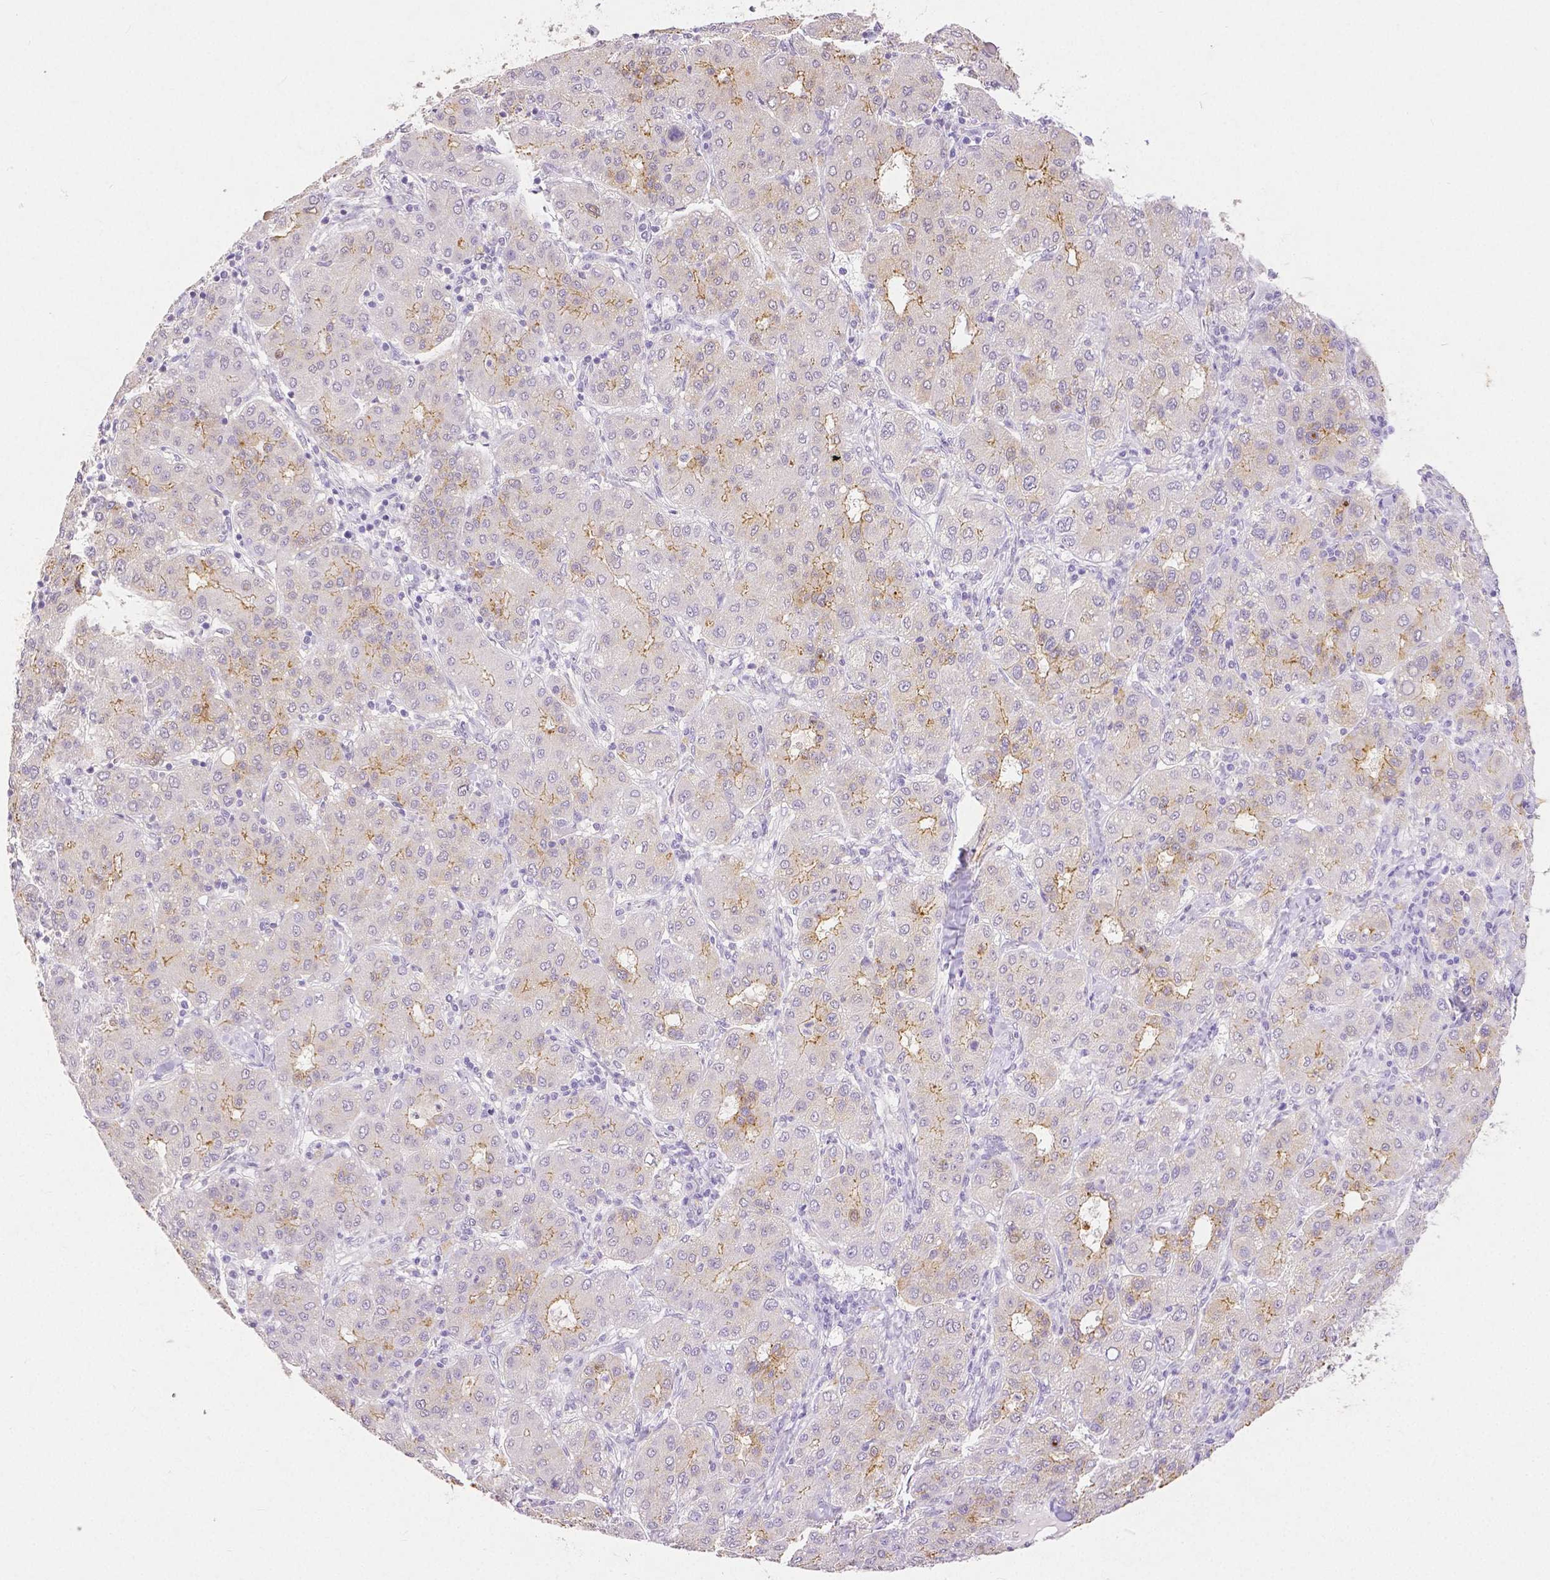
{"staining": {"intensity": "weak", "quantity": "<25%", "location": "cytoplasmic/membranous"}, "tissue": "liver cancer", "cell_type": "Tumor cells", "image_type": "cancer", "snomed": [{"axis": "morphology", "description": "Carcinoma, Hepatocellular, NOS"}, {"axis": "topography", "description": "Liver"}], "caption": "High power microscopy photomicrograph of an immunohistochemistry image of liver cancer (hepatocellular carcinoma), revealing no significant expression in tumor cells.", "gene": "OCLN", "patient": {"sex": "male", "age": 65}}